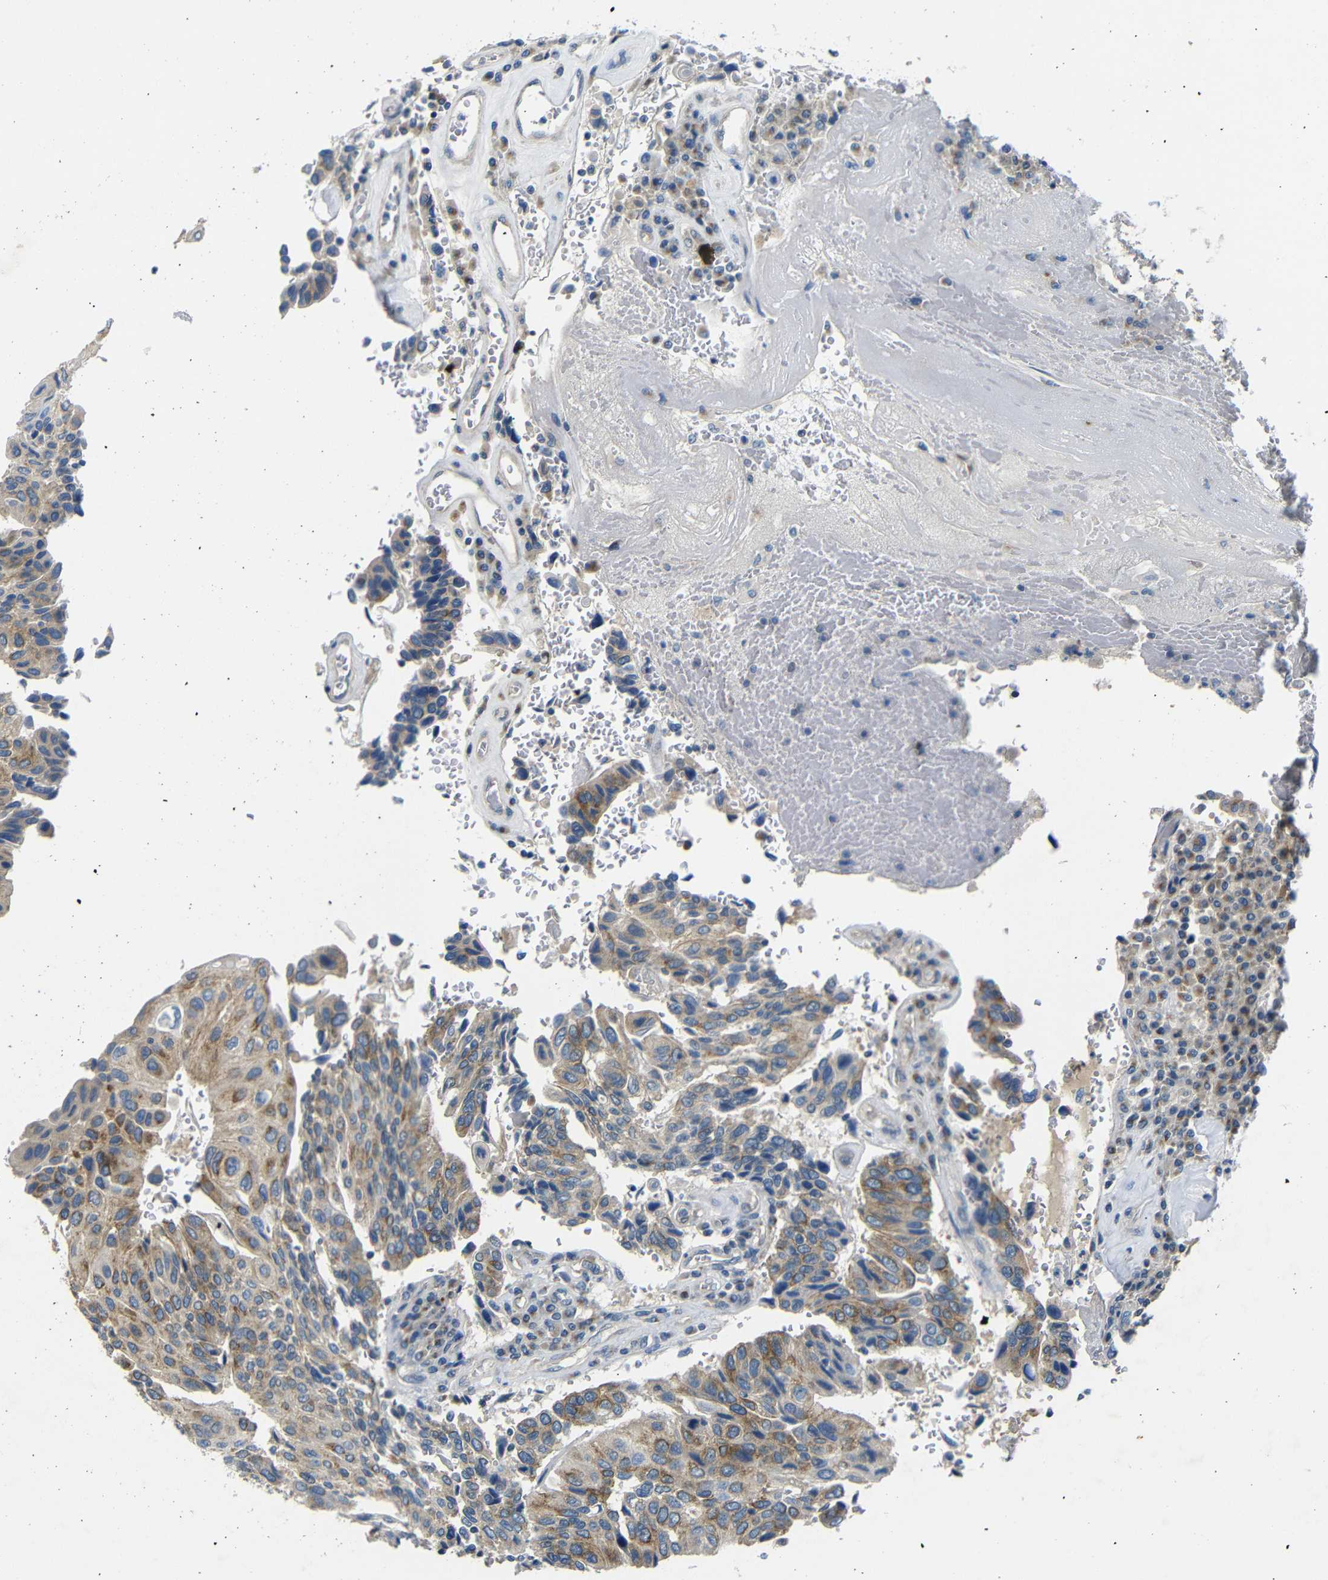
{"staining": {"intensity": "moderate", "quantity": ">75%", "location": "cytoplasmic/membranous"}, "tissue": "urothelial cancer", "cell_type": "Tumor cells", "image_type": "cancer", "snomed": [{"axis": "morphology", "description": "Urothelial carcinoma, High grade"}, {"axis": "topography", "description": "Urinary bladder"}], "caption": "The image reveals a brown stain indicating the presence of a protein in the cytoplasmic/membranous of tumor cells in urothelial carcinoma (high-grade).", "gene": "DCP1A", "patient": {"sex": "male", "age": 66}}